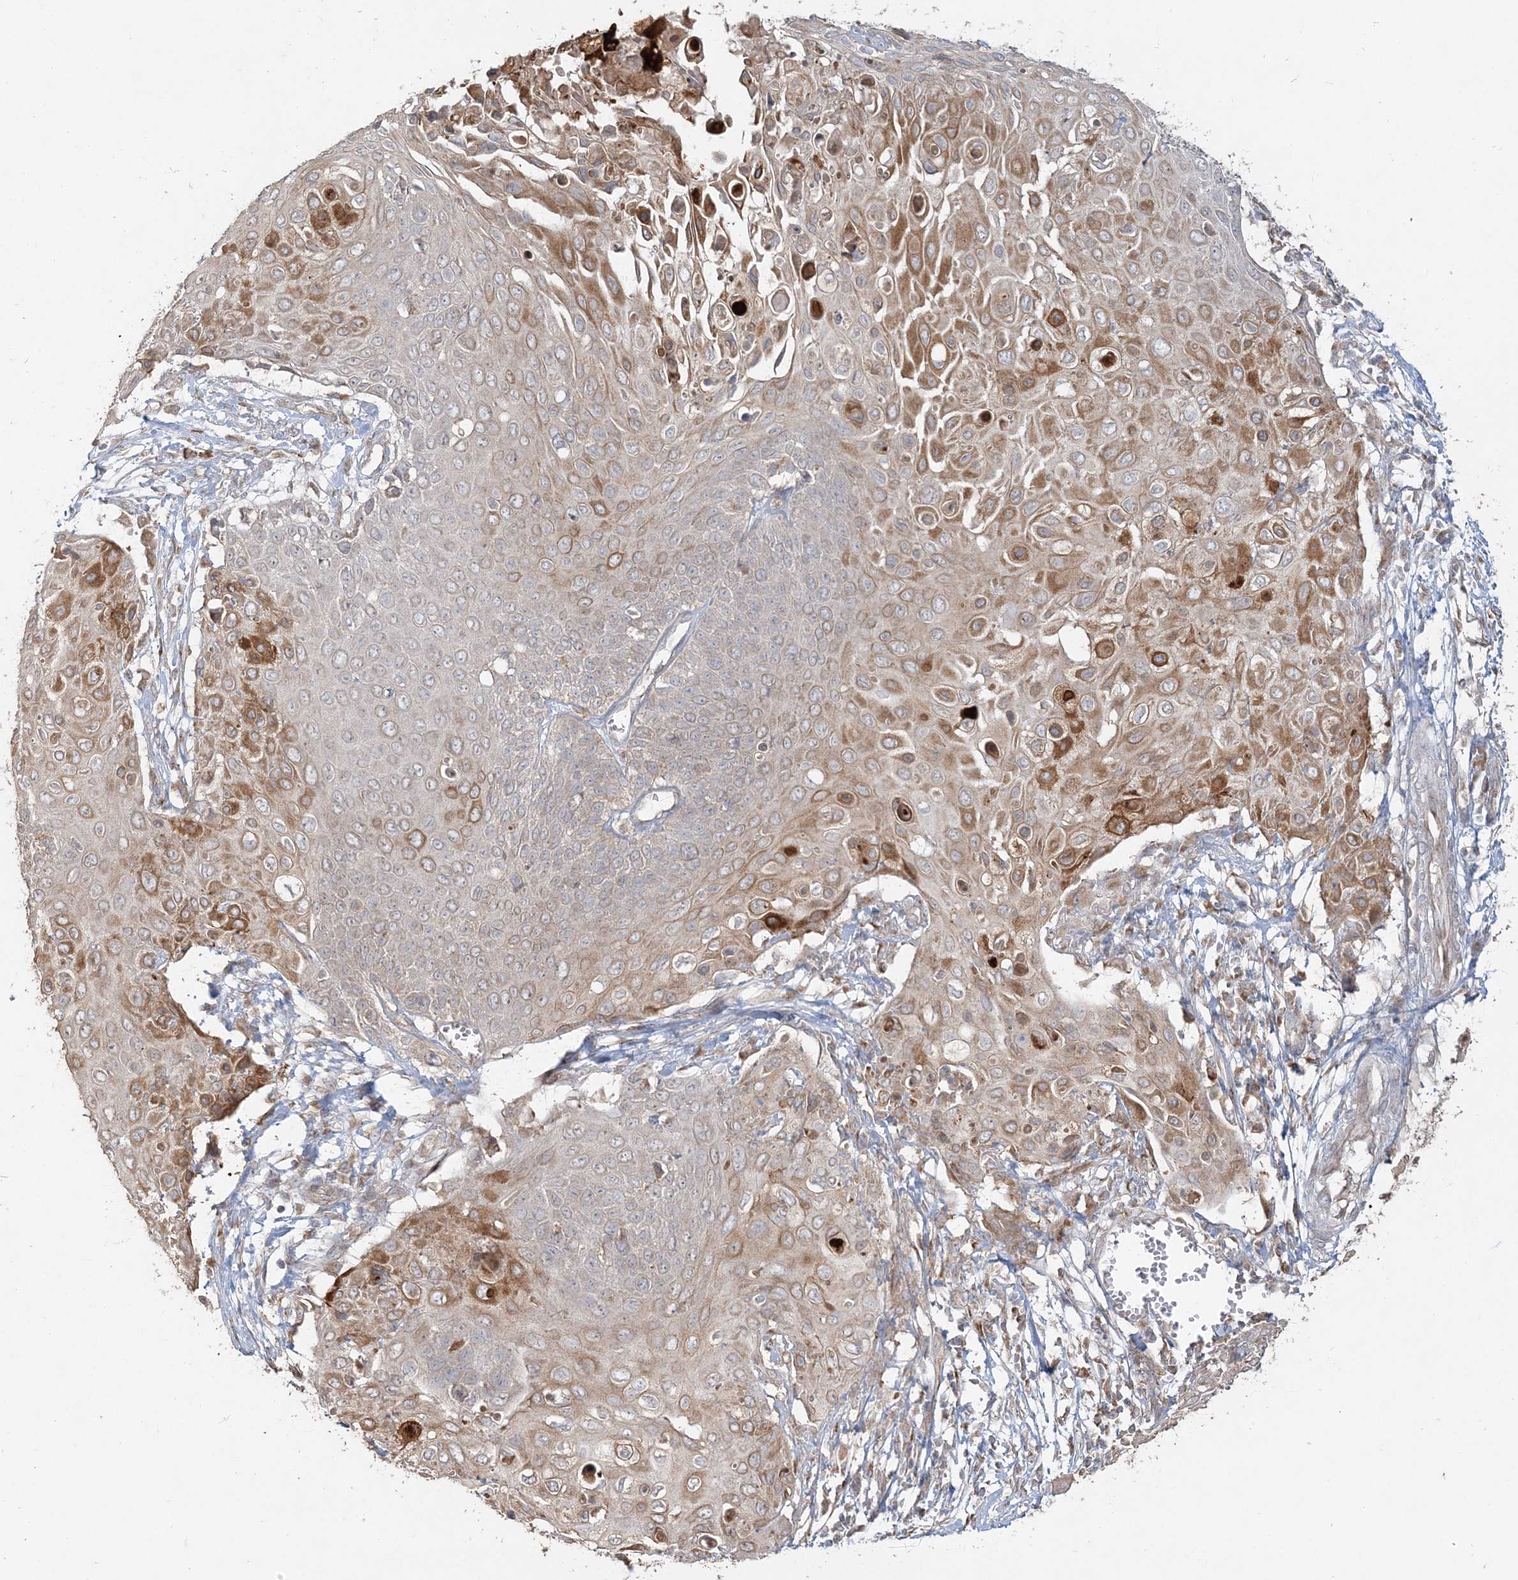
{"staining": {"intensity": "moderate", "quantity": "<25%", "location": "cytoplasmic/membranous"}, "tissue": "cervical cancer", "cell_type": "Tumor cells", "image_type": "cancer", "snomed": [{"axis": "morphology", "description": "Squamous cell carcinoma, NOS"}, {"axis": "topography", "description": "Cervix"}], "caption": "High-magnification brightfield microscopy of squamous cell carcinoma (cervical) stained with DAB (3,3'-diaminobenzidine) (brown) and counterstained with hematoxylin (blue). tumor cells exhibit moderate cytoplasmic/membranous positivity is present in approximately<25% of cells.", "gene": "RAB14", "patient": {"sex": "female", "age": 39}}